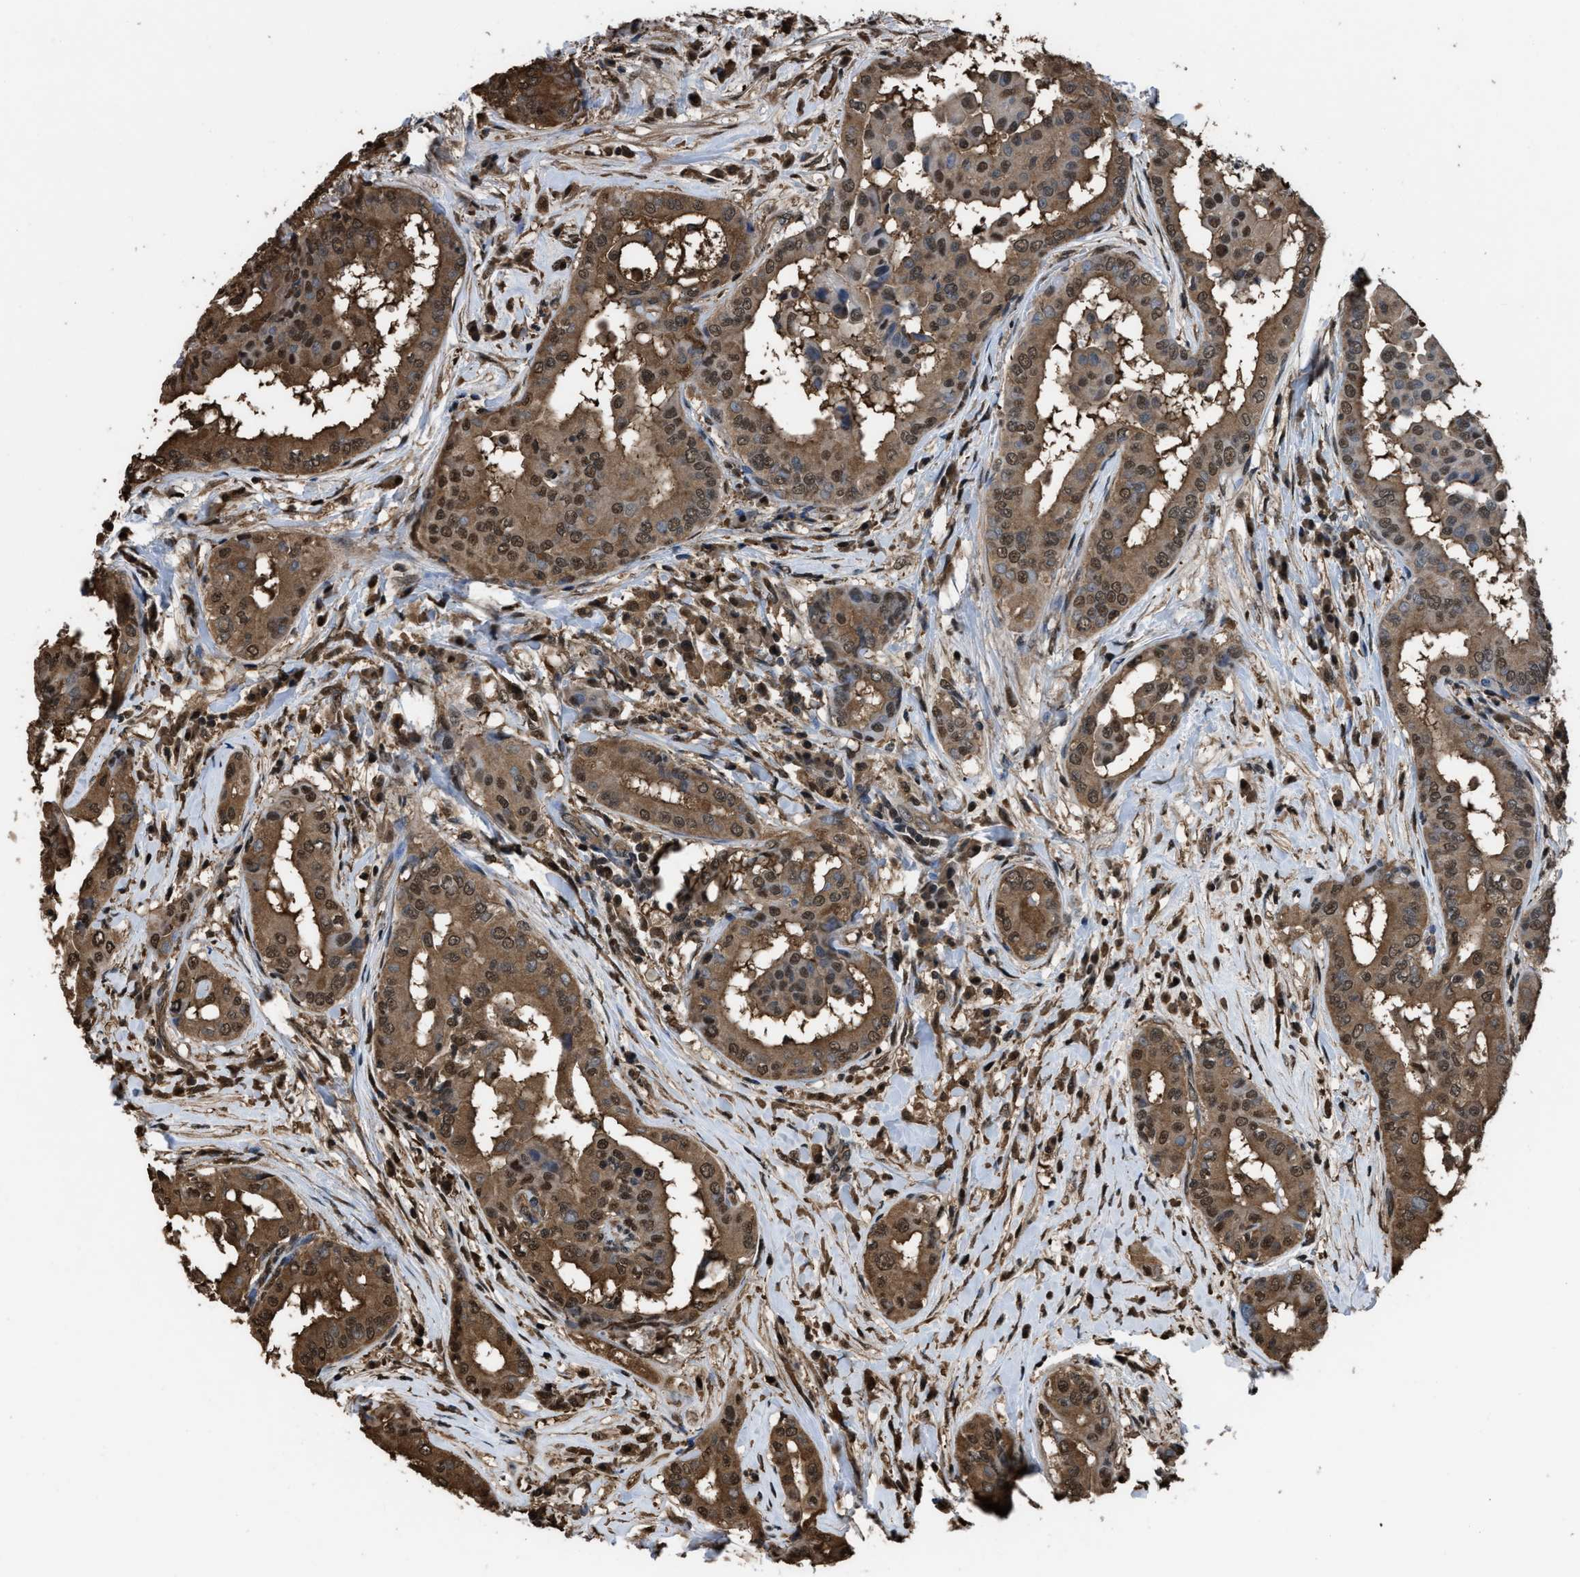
{"staining": {"intensity": "moderate", "quantity": ">75%", "location": "cytoplasmic/membranous,nuclear"}, "tissue": "thyroid cancer", "cell_type": "Tumor cells", "image_type": "cancer", "snomed": [{"axis": "morphology", "description": "Papillary adenocarcinoma, NOS"}, {"axis": "topography", "description": "Thyroid gland"}], "caption": "An image of human thyroid papillary adenocarcinoma stained for a protein displays moderate cytoplasmic/membranous and nuclear brown staining in tumor cells.", "gene": "FNTA", "patient": {"sex": "male", "age": 33}}